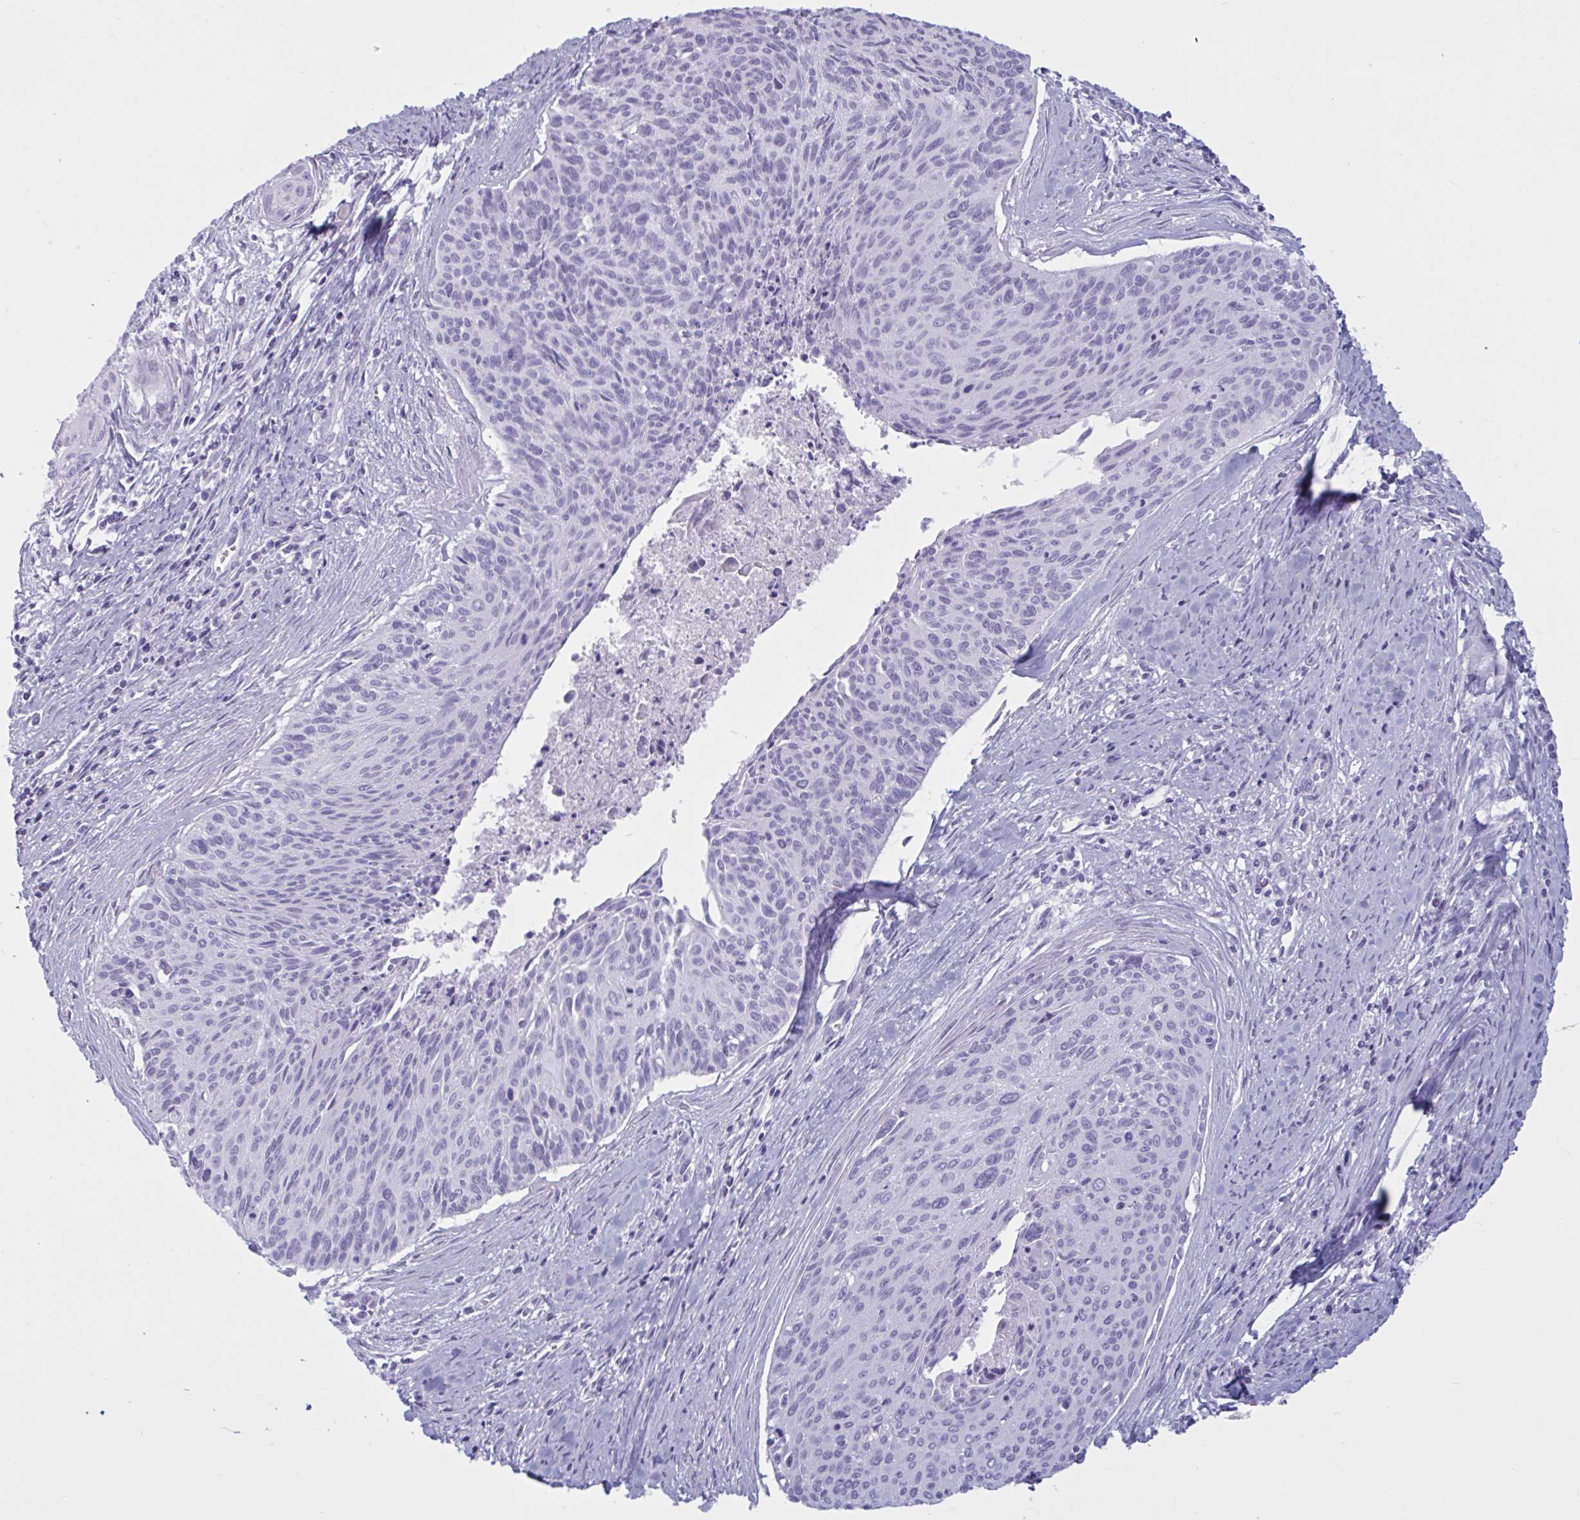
{"staining": {"intensity": "negative", "quantity": "none", "location": "none"}, "tissue": "cervical cancer", "cell_type": "Tumor cells", "image_type": "cancer", "snomed": [{"axis": "morphology", "description": "Squamous cell carcinoma, NOS"}, {"axis": "topography", "description": "Cervix"}], "caption": "The image displays no significant expression in tumor cells of cervical cancer (squamous cell carcinoma). (Stains: DAB immunohistochemistry (IHC) with hematoxylin counter stain, Microscopy: brightfield microscopy at high magnification).", "gene": "BBS10", "patient": {"sex": "female", "age": 55}}